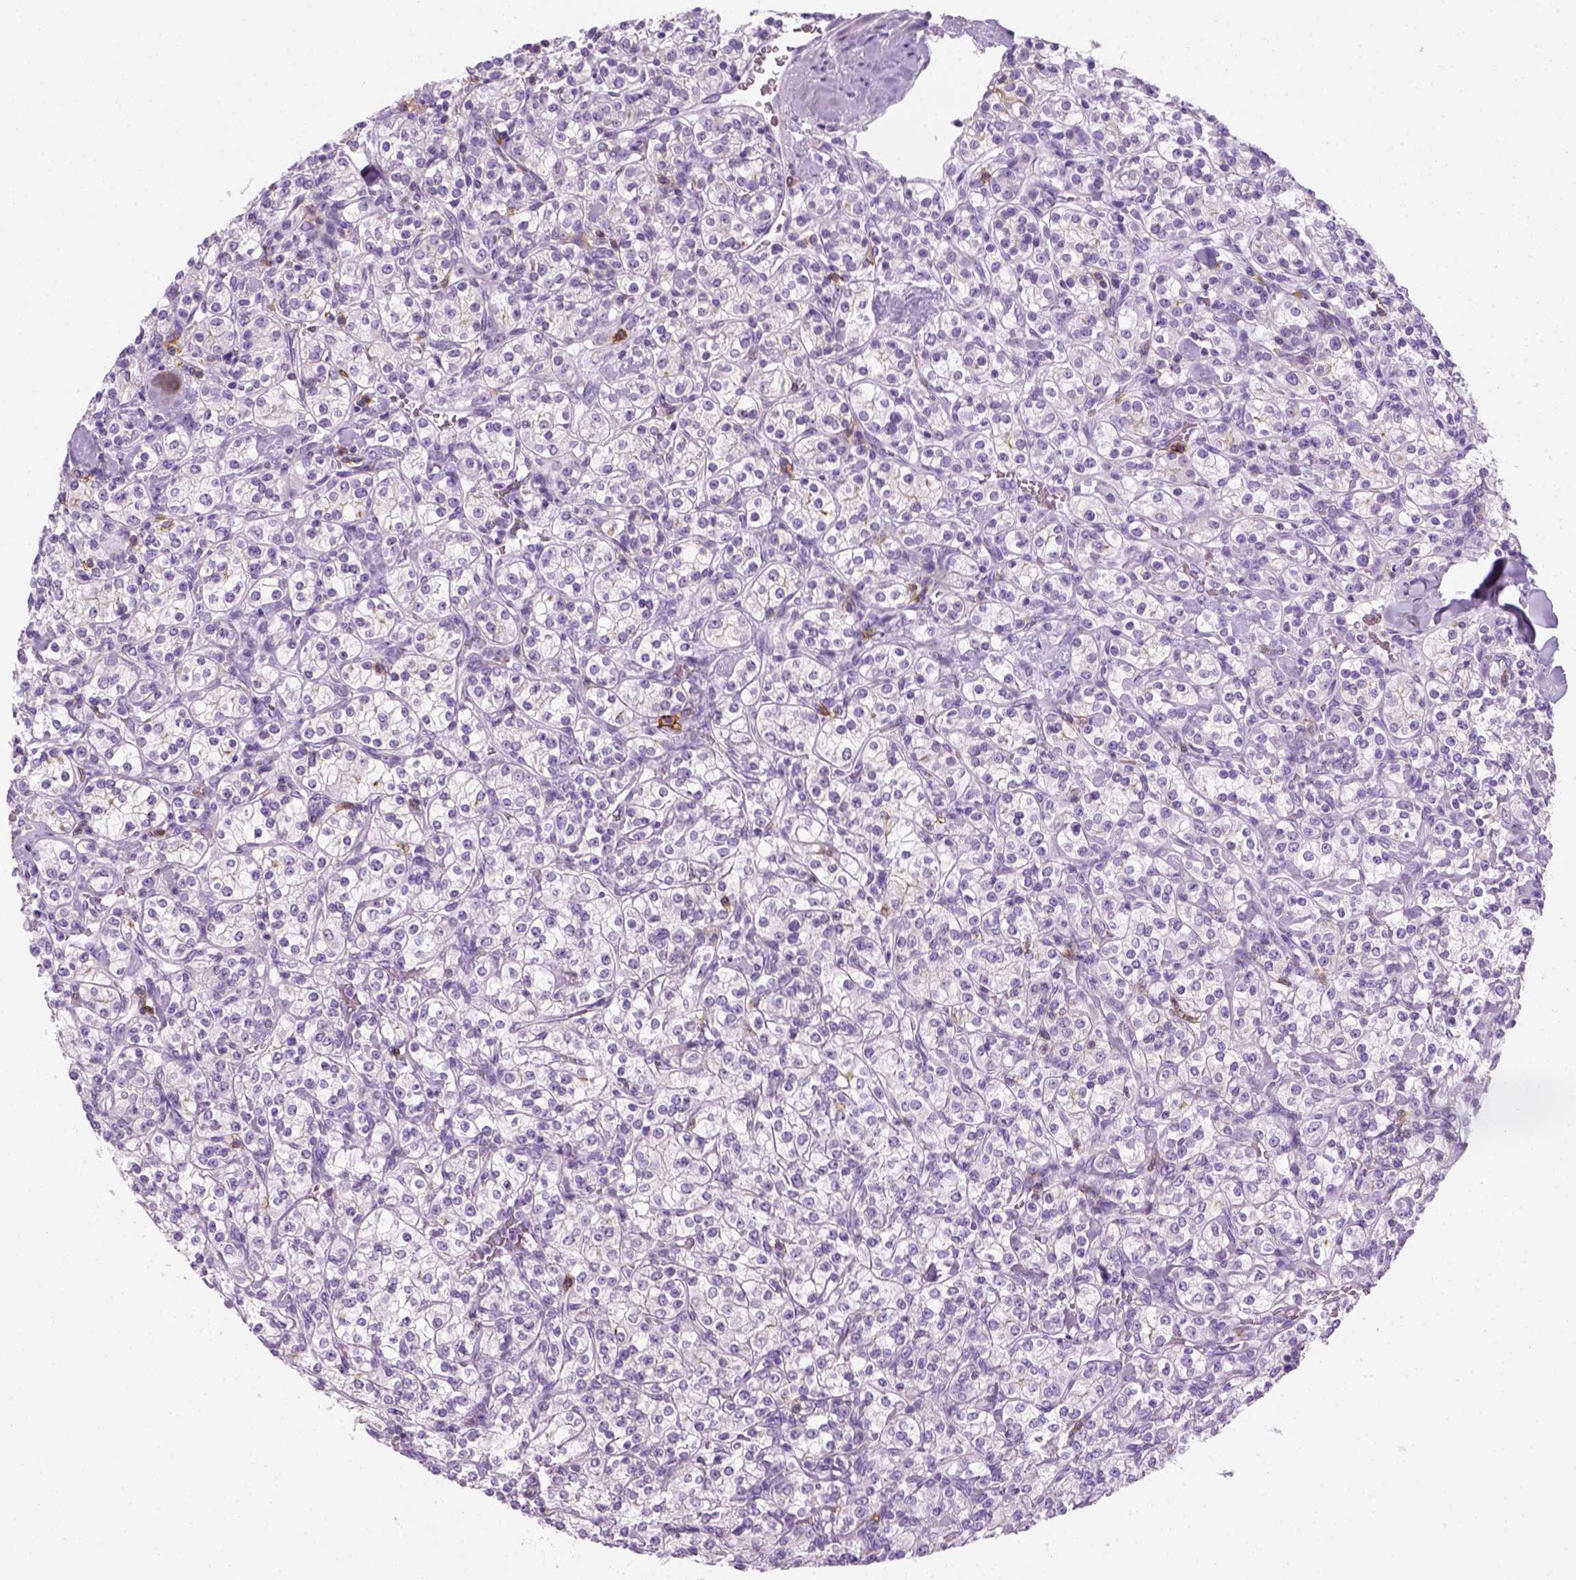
{"staining": {"intensity": "negative", "quantity": "none", "location": "none"}, "tissue": "renal cancer", "cell_type": "Tumor cells", "image_type": "cancer", "snomed": [{"axis": "morphology", "description": "Adenocarcinoma, NOS"}, {"axis": "topography", "description": "Kidney"}], "caption": "Immunohistochemistry (IHC) photomicrograph of neoplastic tissue: renal adenocarcinoma stained with DAB (3,3'-diaminobenzidine) demonstrates no significant protein positivity in tumor cells.", "gene": "AQP3", "patient": {"sex": "male", "age": 77}}